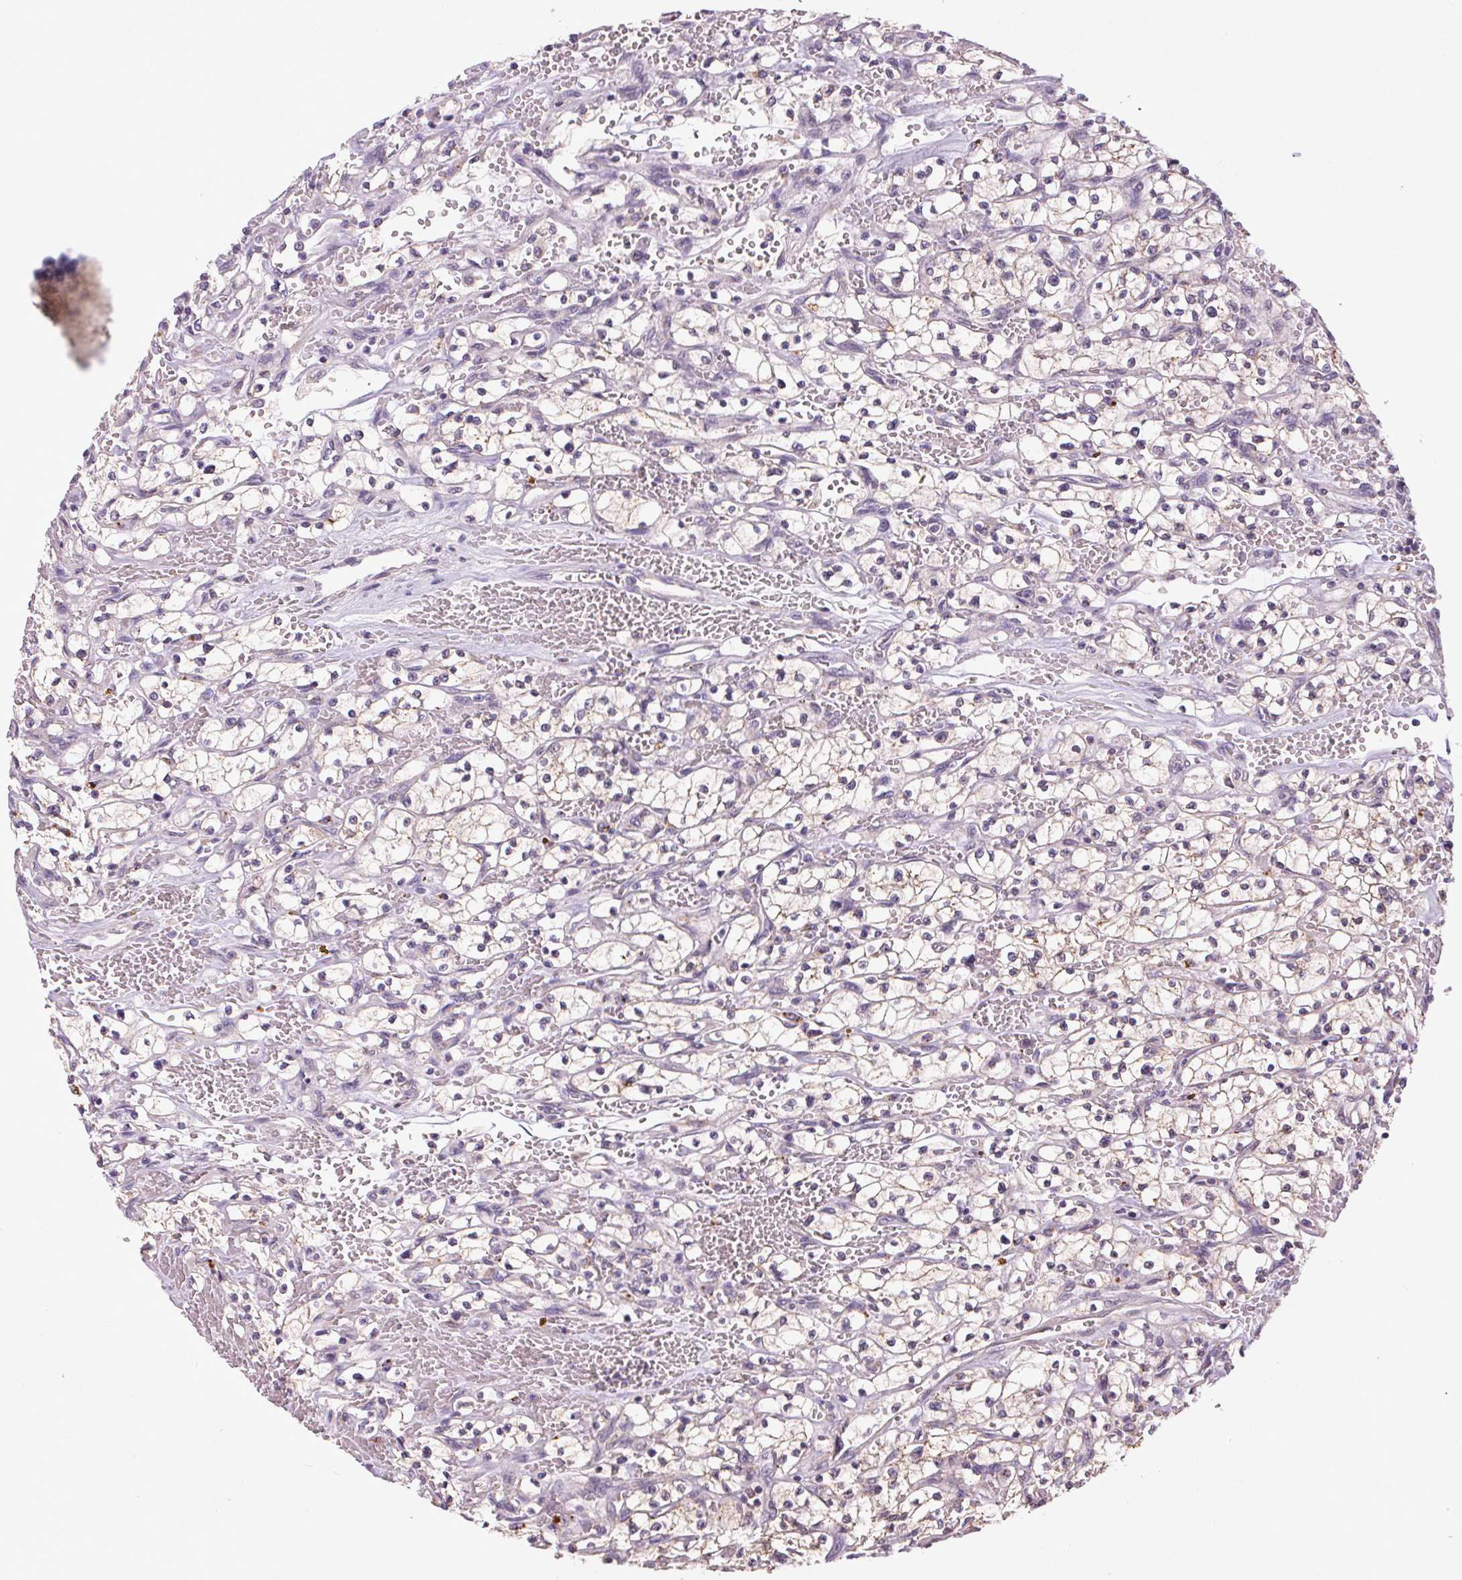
{"staining": {"intensity": "weak", "quantity": "25%-75%", "location": "cytoplasmic/membranous"}, "tissue": "renal cancer", "cell_type": "Tumor cells", "image_type": "cancer", "snomed": [{"axis": "morphology", "description": "Adenocarcinoma, NOS"}, {"axis": "topography", "description": "Kidney"}], "caption": "Immunohistochemical staining of renal adenocarcinoma reveals weak cytoplasmic/membranous protein expression in approximately 25%-75% of tumor cells.", "gene": "ADH5", "patient": {"sex": "female", "age": 64}}